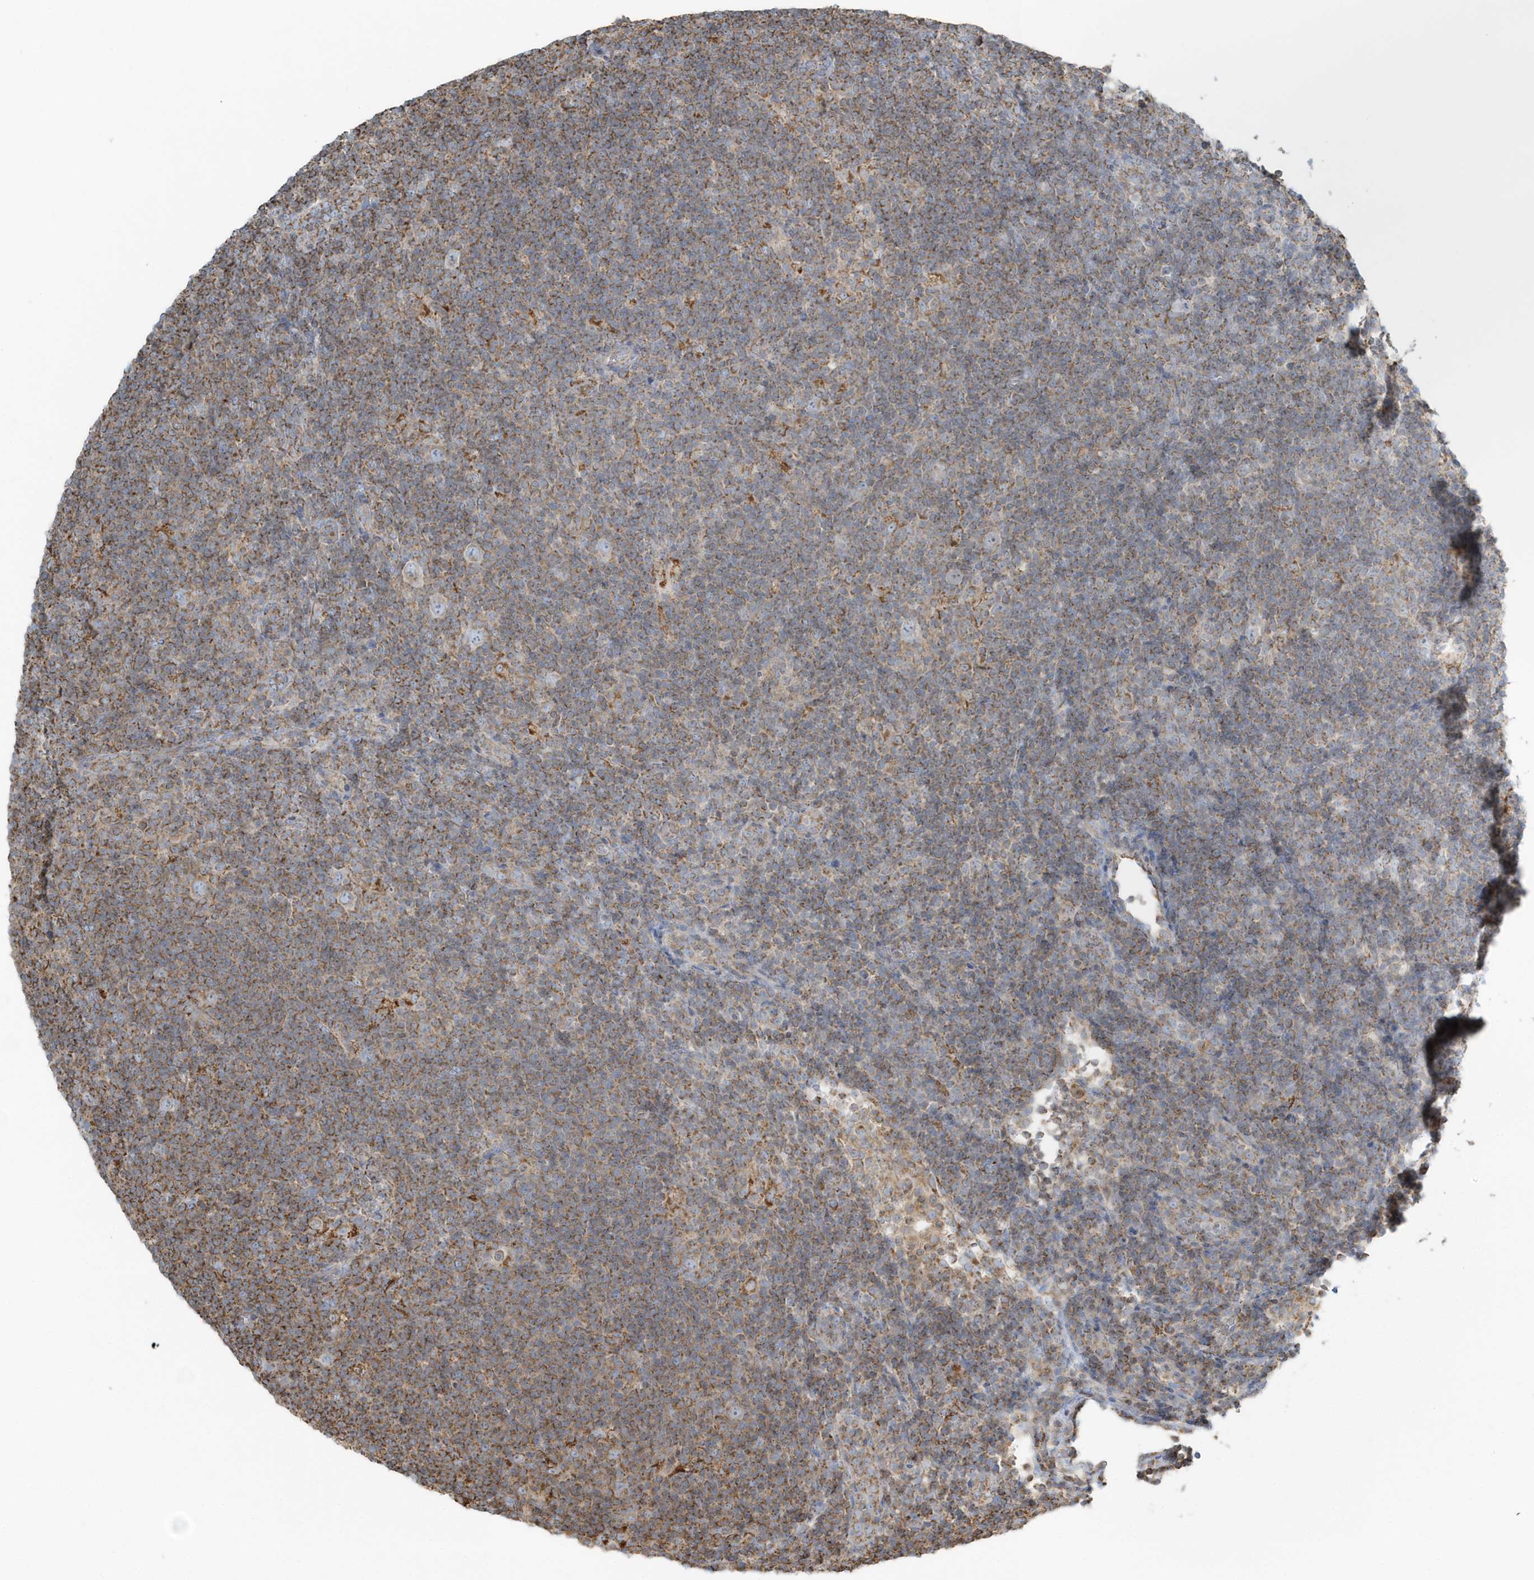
{"staining": {"intensity": "weak", "quantity": "<25%", "location": "cytoplasmic/membranous"}, "tissue": "lymphoma", "cell_type": "Tumor cells", "image_type": "cancer", "snomed": [{"axis": "morphology", "description": "Hodgkin's disease, NOS"}, {"axis": "topography", "description": "Lymph node"}], "caption": "The image reveals no staining of tumor cells in lymphoma.", "gene": "RAB11FIP3", "patient": {"sex": "female", "age": 57}}